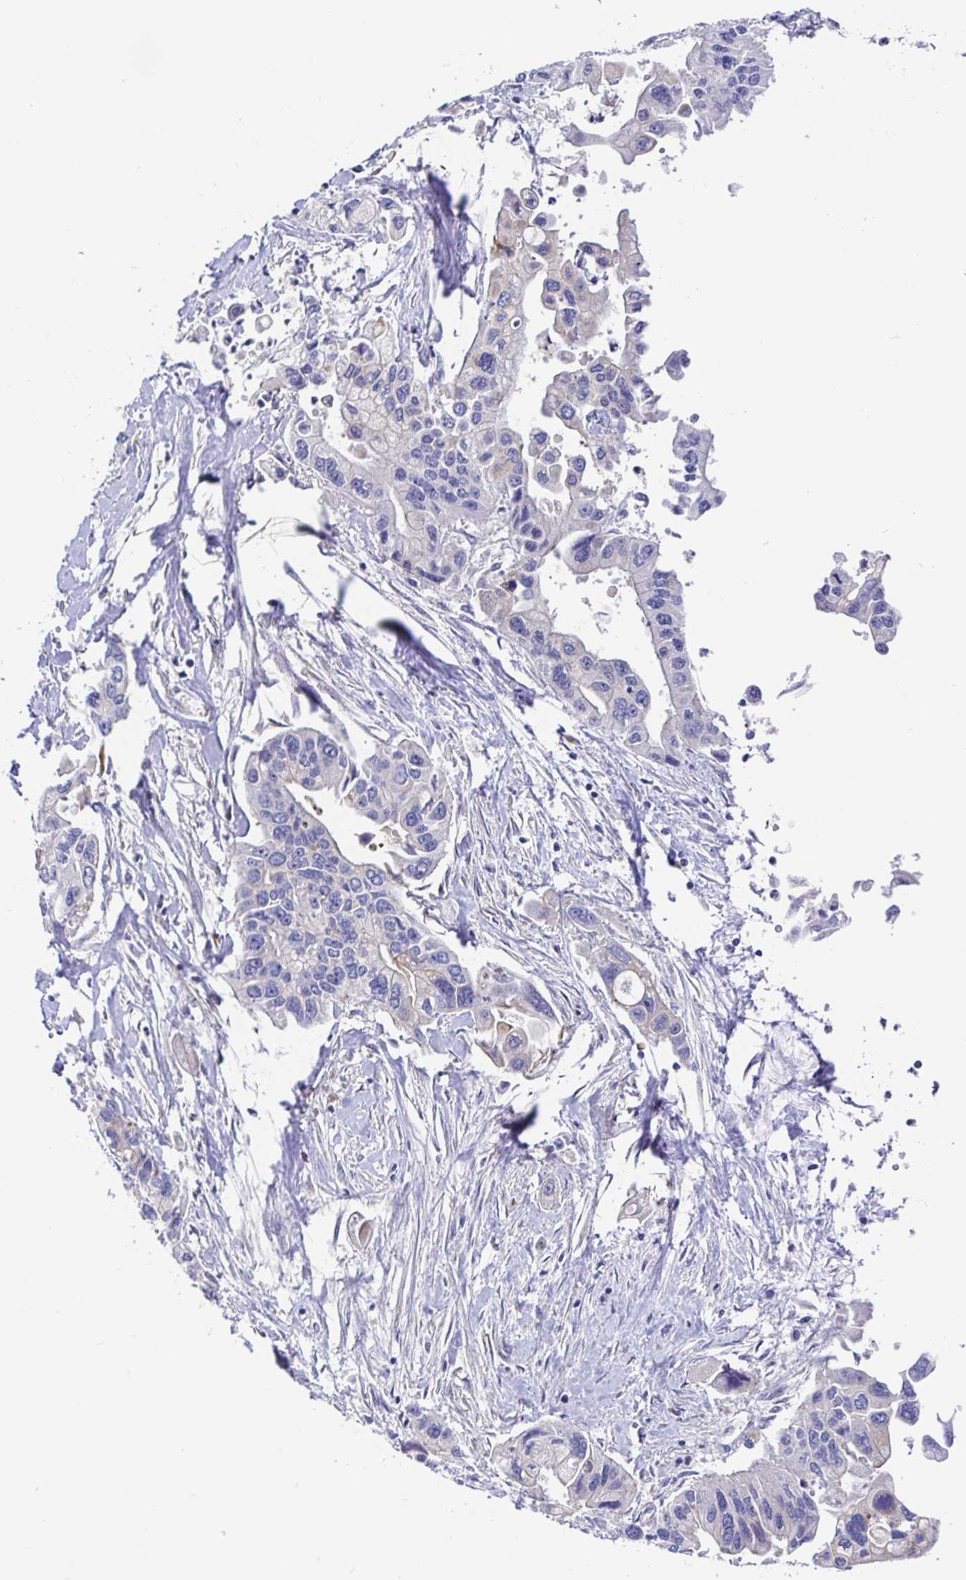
{"staining": {"intensity": "negative", "quantity": "none", "location": "none"}, "tissue": "pancreatic cancer", "cell_type": "Tumor cells", "image_type": "cancer", "snomed": [{"axis": "morphology", "description": "Adenocarcinoma, NOS"}, {"axis": "topography", "description": "Pancreas"}], "caption": "This is an immunohistochemistry (IHC) histopathology image of human pancreatic cancer. There is no staining in tumor cells.", "gene": "GOLGA1", "patient": {"sex": "male", "age": 62}}